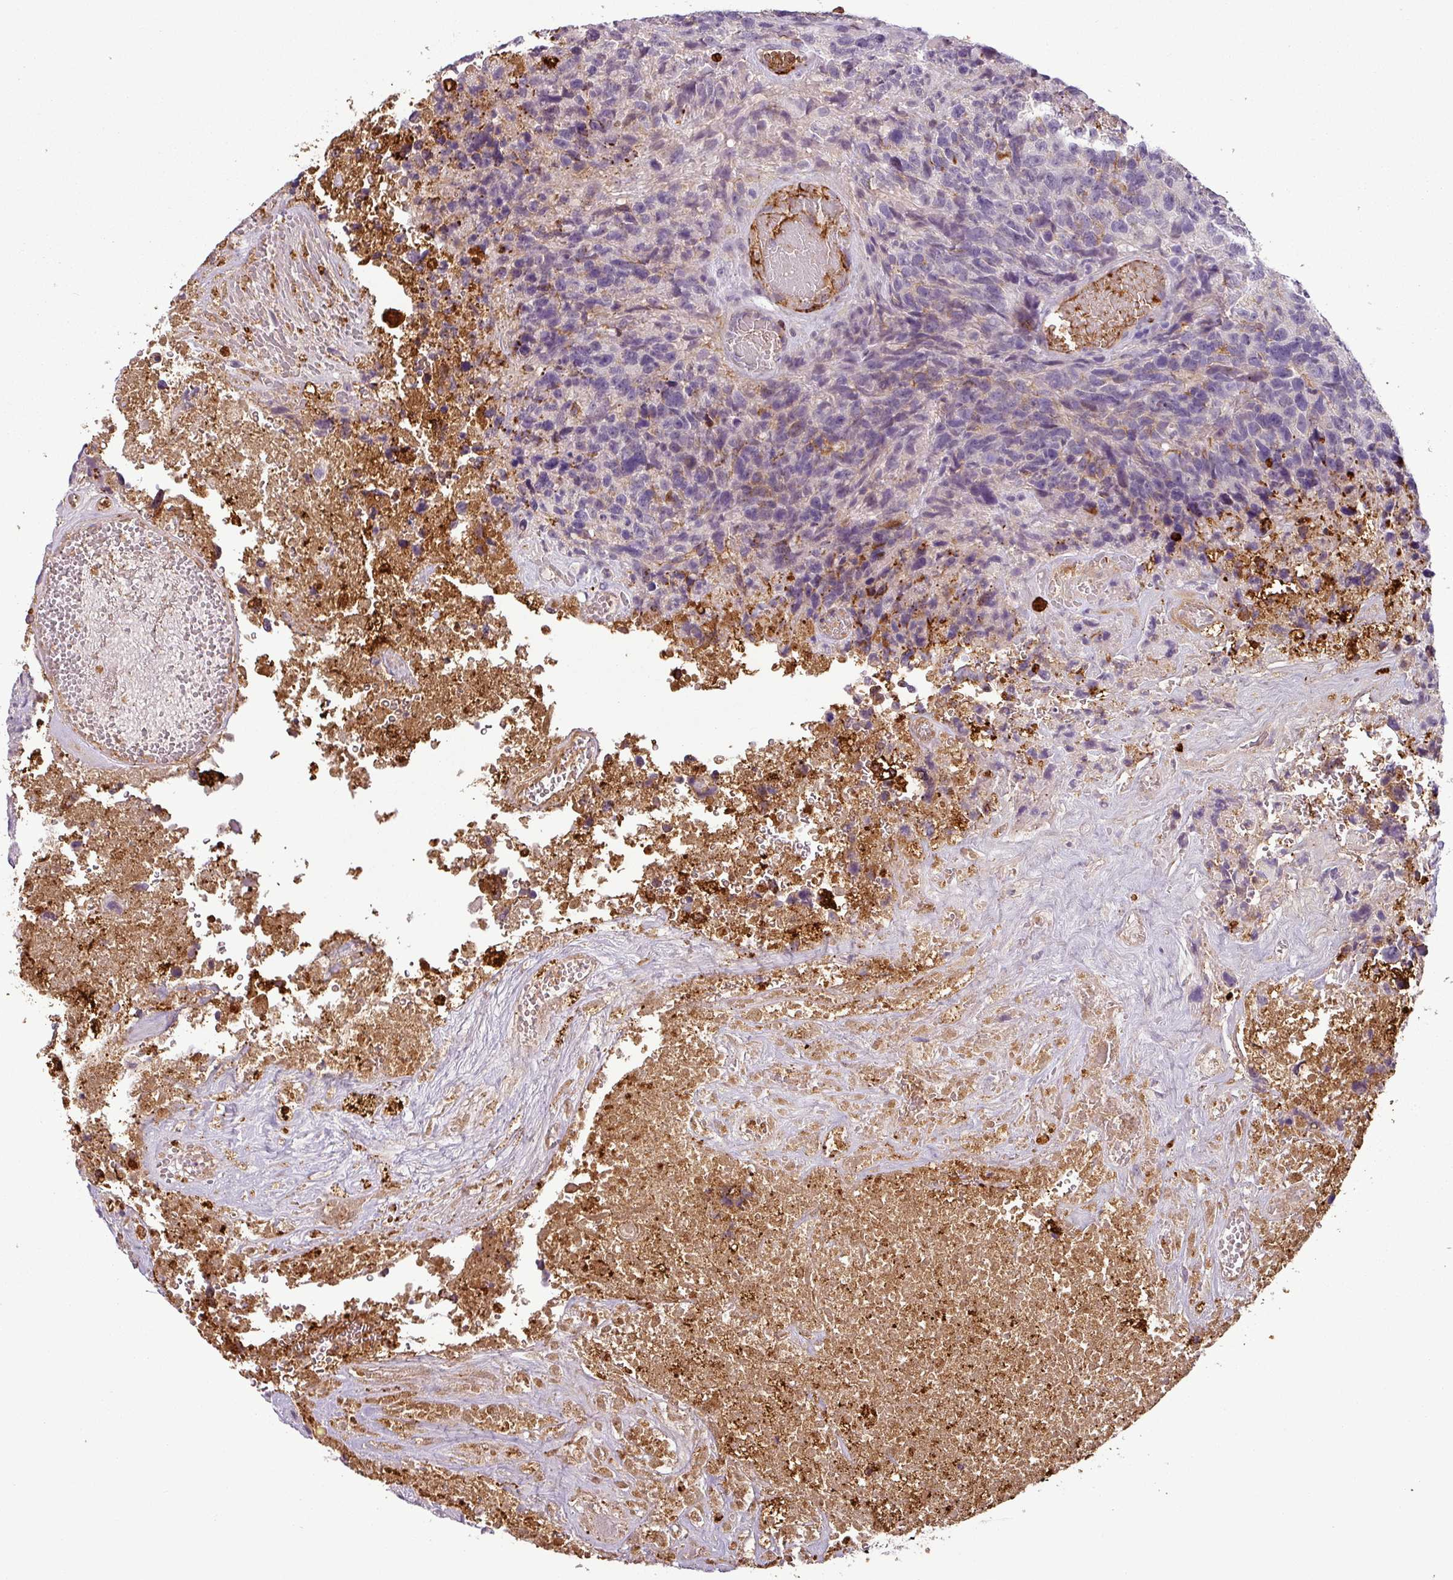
{"staining": {"intensity": "negative", "quantity": "none", "location": "none"}, "tissue": "glioma", "cell_type": "Tumor cells", "image_type": "cancer", "snomed": [{"axis": "morphology", "description": "Glioma, malignant, High grade"}, {"axis": "topography", "description": "Brain"}], "caption": "DAB immunohistochemical staining of human high-grade glioma (malignant) displays no significant expression in tumor cells.", "gene": "APOC1", "patient": {"sex": "male", "age": 69}}